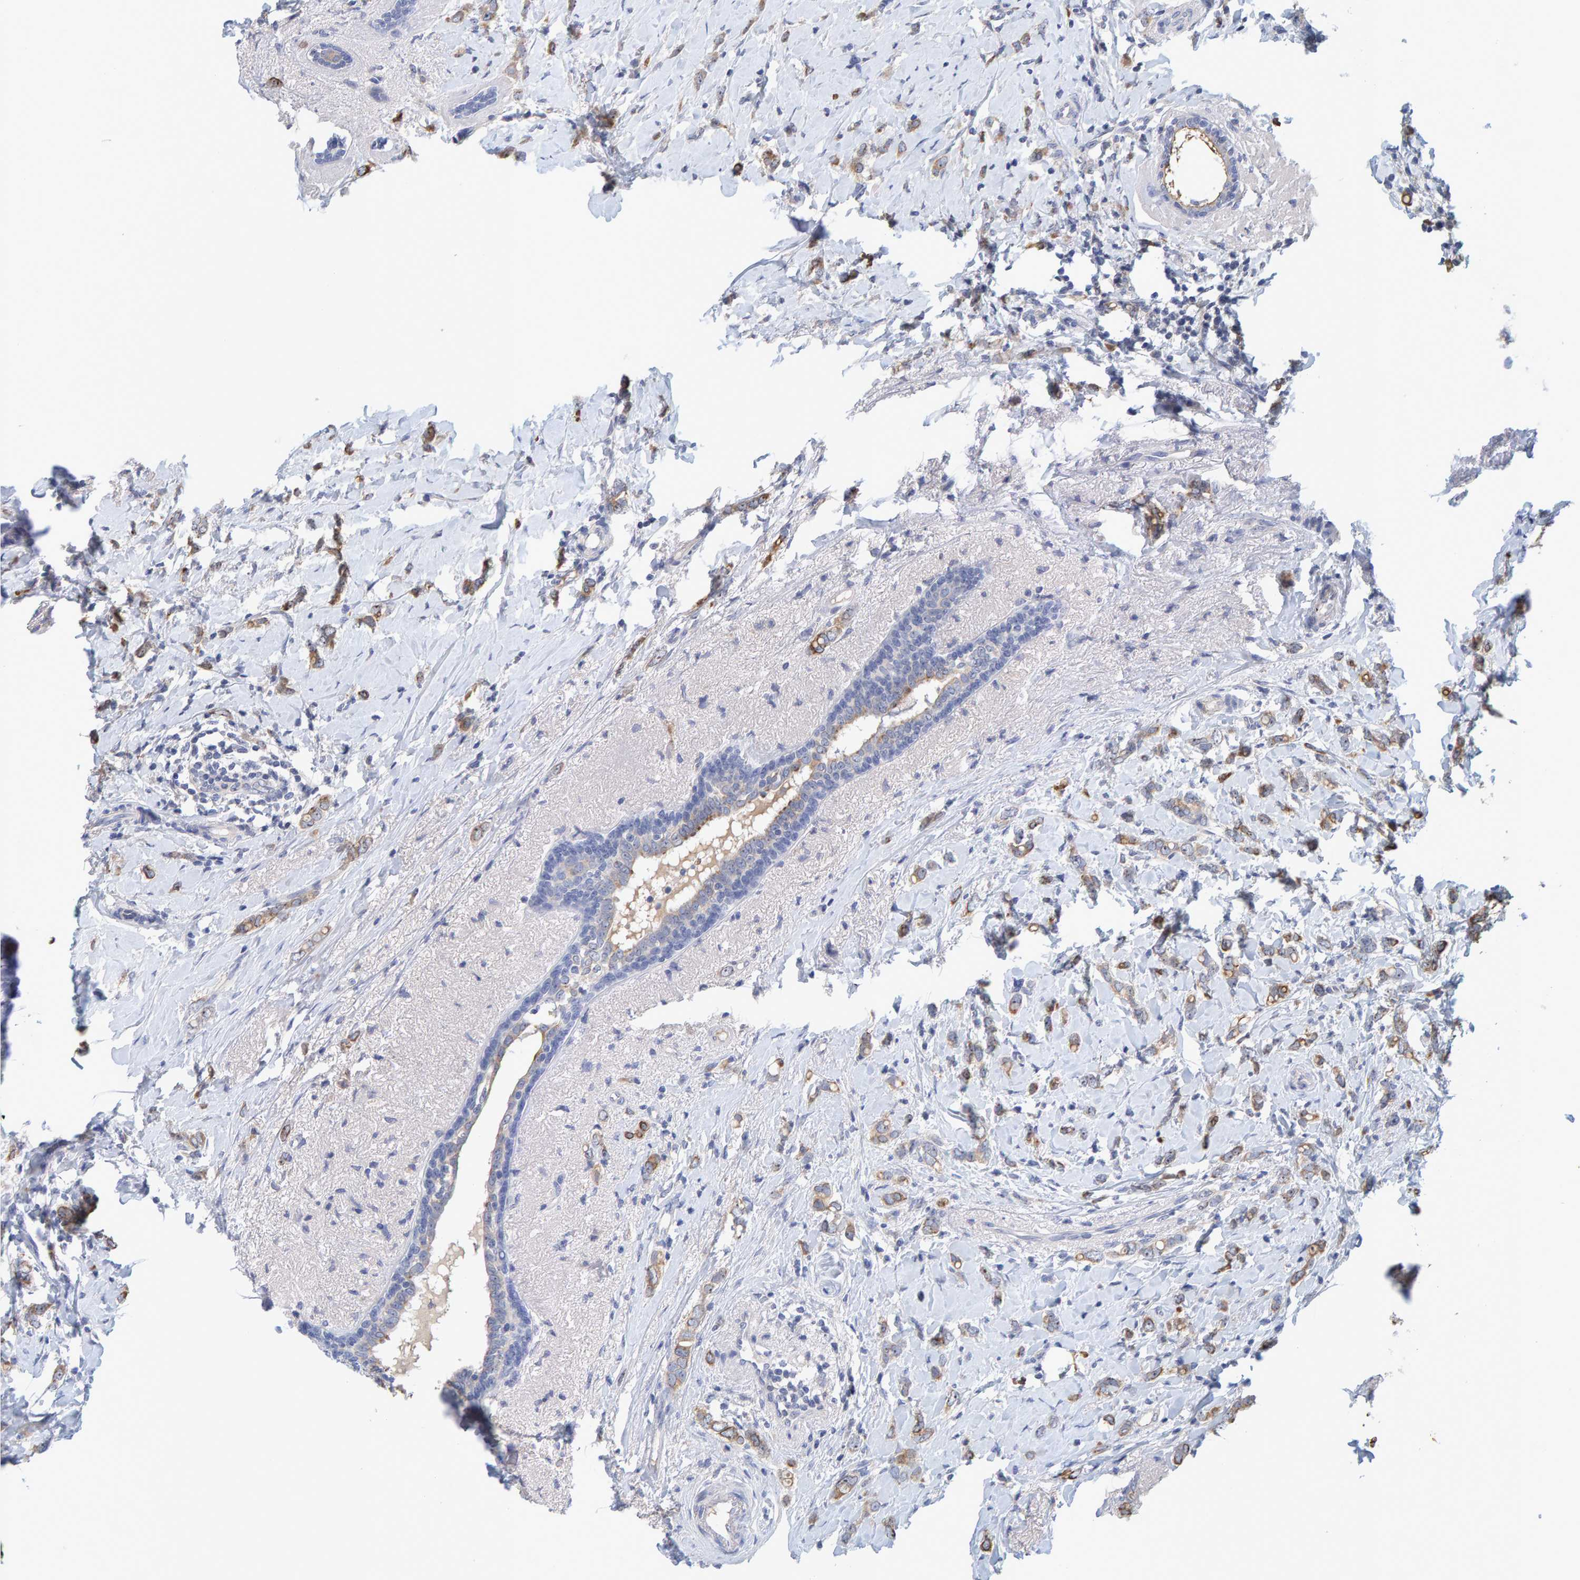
{"staining": {"intensity": "moderate", "quantity": ">75%", "location": "cytoplasmic/membranous"}, "tissue": "breast cancer", "cell_type": "Tumor cells", "image_type": "cancer", "snomed": [{"axis": "morphology", "description": "Normal tissue, NOS"}, {"axis": "morphology", "description": "Lobular carcinoma"}, {"axis": "topography", "description": "Breast"}], "caption": "Immunohistochemistry (IHC) (DAB (3,3'-diaminobenzidine)) staining of breast cancer demonstrates moderate cytoplasmic/membranous protein positivity in approximately >75% of tumor cells. The staining was performed using DAB, with brown indicating positive protein expression. Nuclei are stained blue with hematoxylin.", "gene": "ZNF77", "patient": {"sex": "female", "age": 47}}